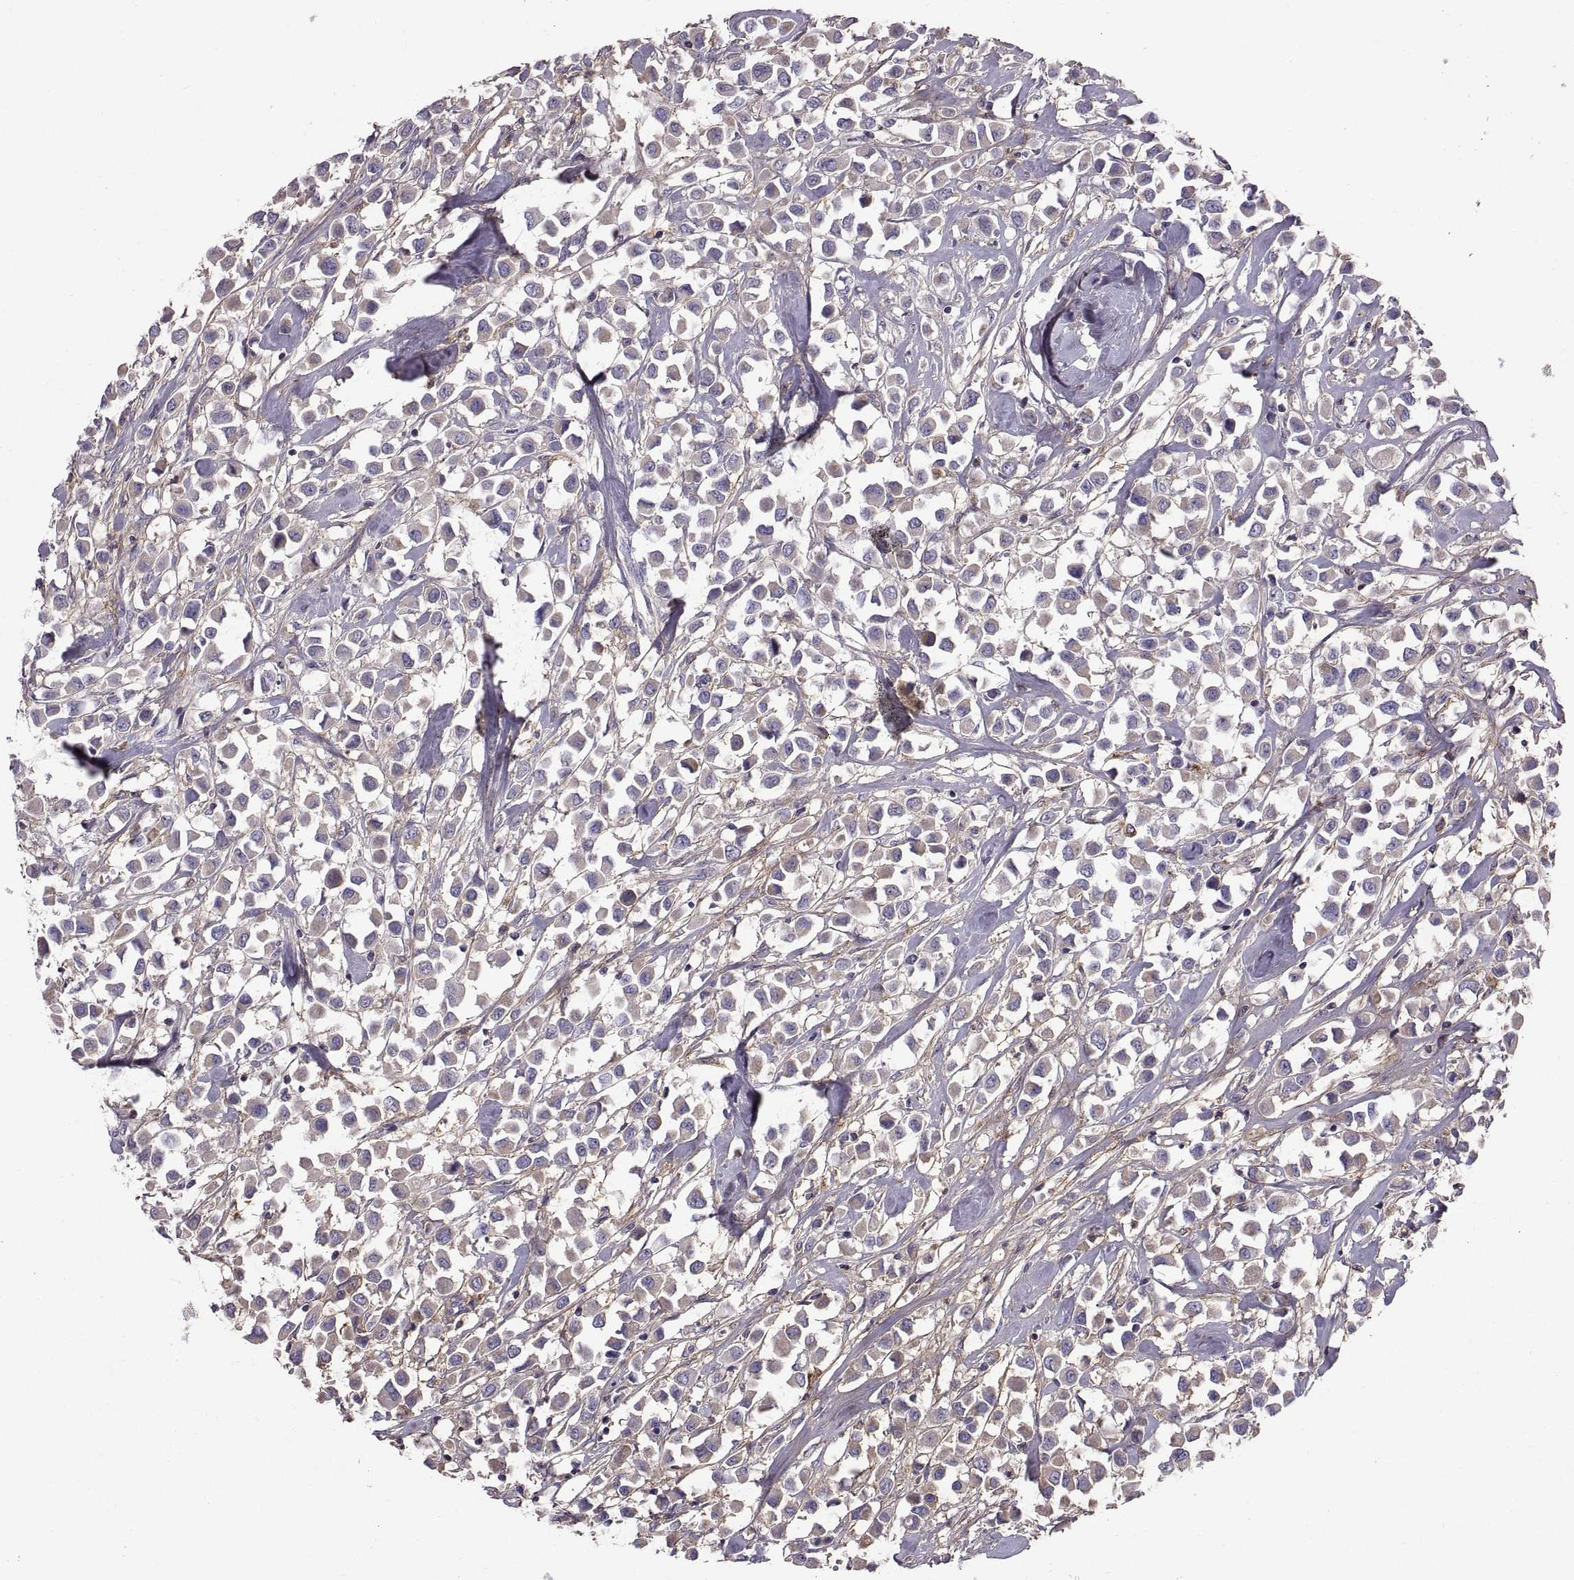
{"staining": {"intensity": "negative", "quantity": "none", "location": "none"}, "tissue": "breast cancer", "cell_type": "Tumor cells", "image_type": "cancer", "snomed": [{"axis": "morphology", "description": "Duct carcinoma"}, {"axis": "topography", "description": "Breast"}], "caption": "Immunohistochemistry histopathology image of invasive ductal carcinoma (breast) stained for a protein (brown), which demonstrates no staining in tumor cells.", "gene": "EMILIN2", "patient": {"sex": "female", "age": 61}}